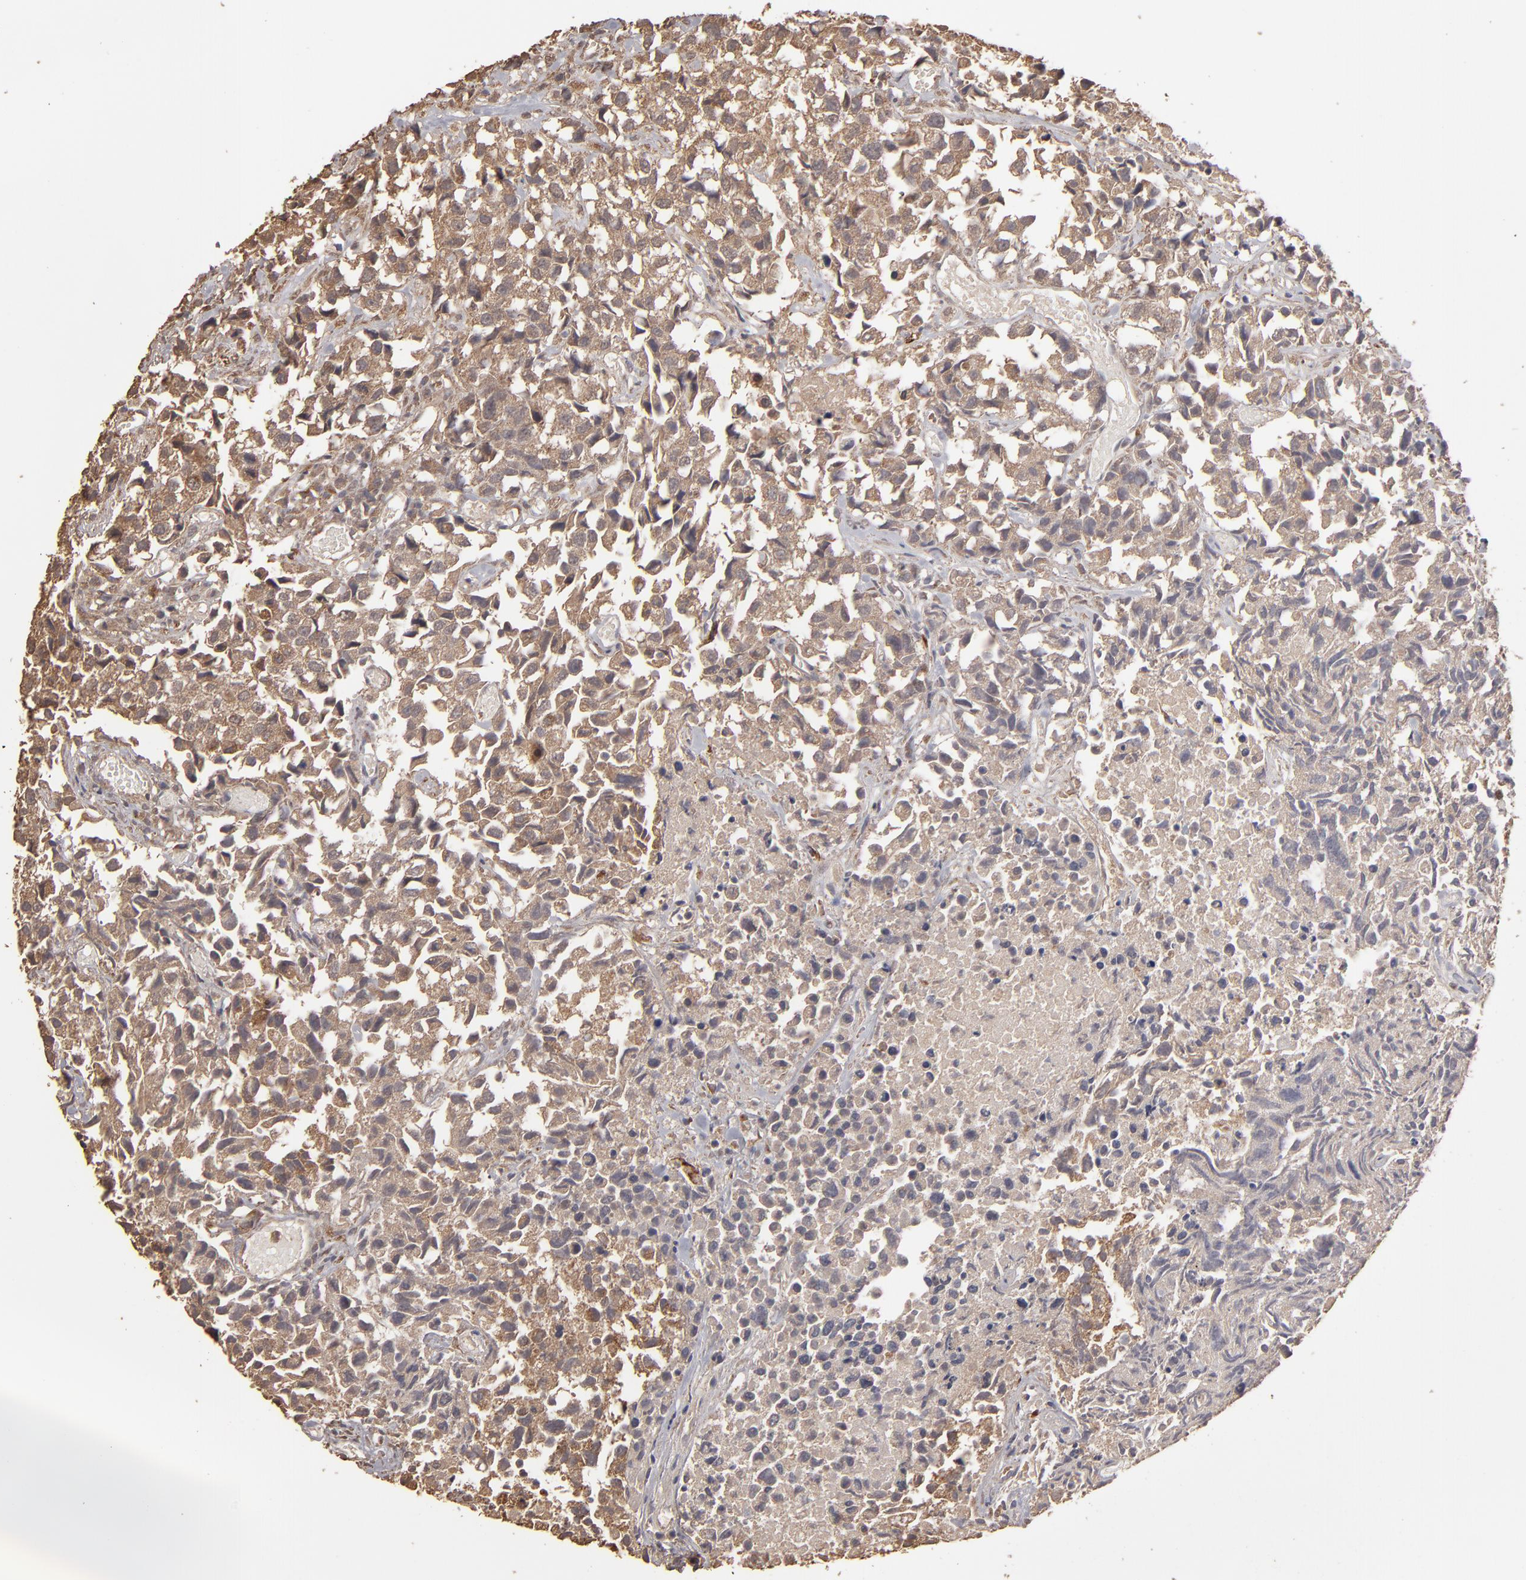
{"staining": {"intensity": "moderate", "quantity": ">75%", "location": "cytoplasmic/membranous"}, "tissue": "urothelial cancer", "cell_type": "Tumor cells", "image_type": "cancer", "snomed": [{"axis": "morphology", "description": "Urothelial carcinoma, High grade"}, {"axis": "topography", "description": "Urinary bladder"}], "caption": "High-power microscopy captured an immunohistochemistry (IHC) image of high-grade urothelial carcinoma, revealing moderate cytoplasmic/membranous expression in approximately >75% of tumor cells.", "gene": "MMP2", "patient": {"sex": "female", "age": 75}}